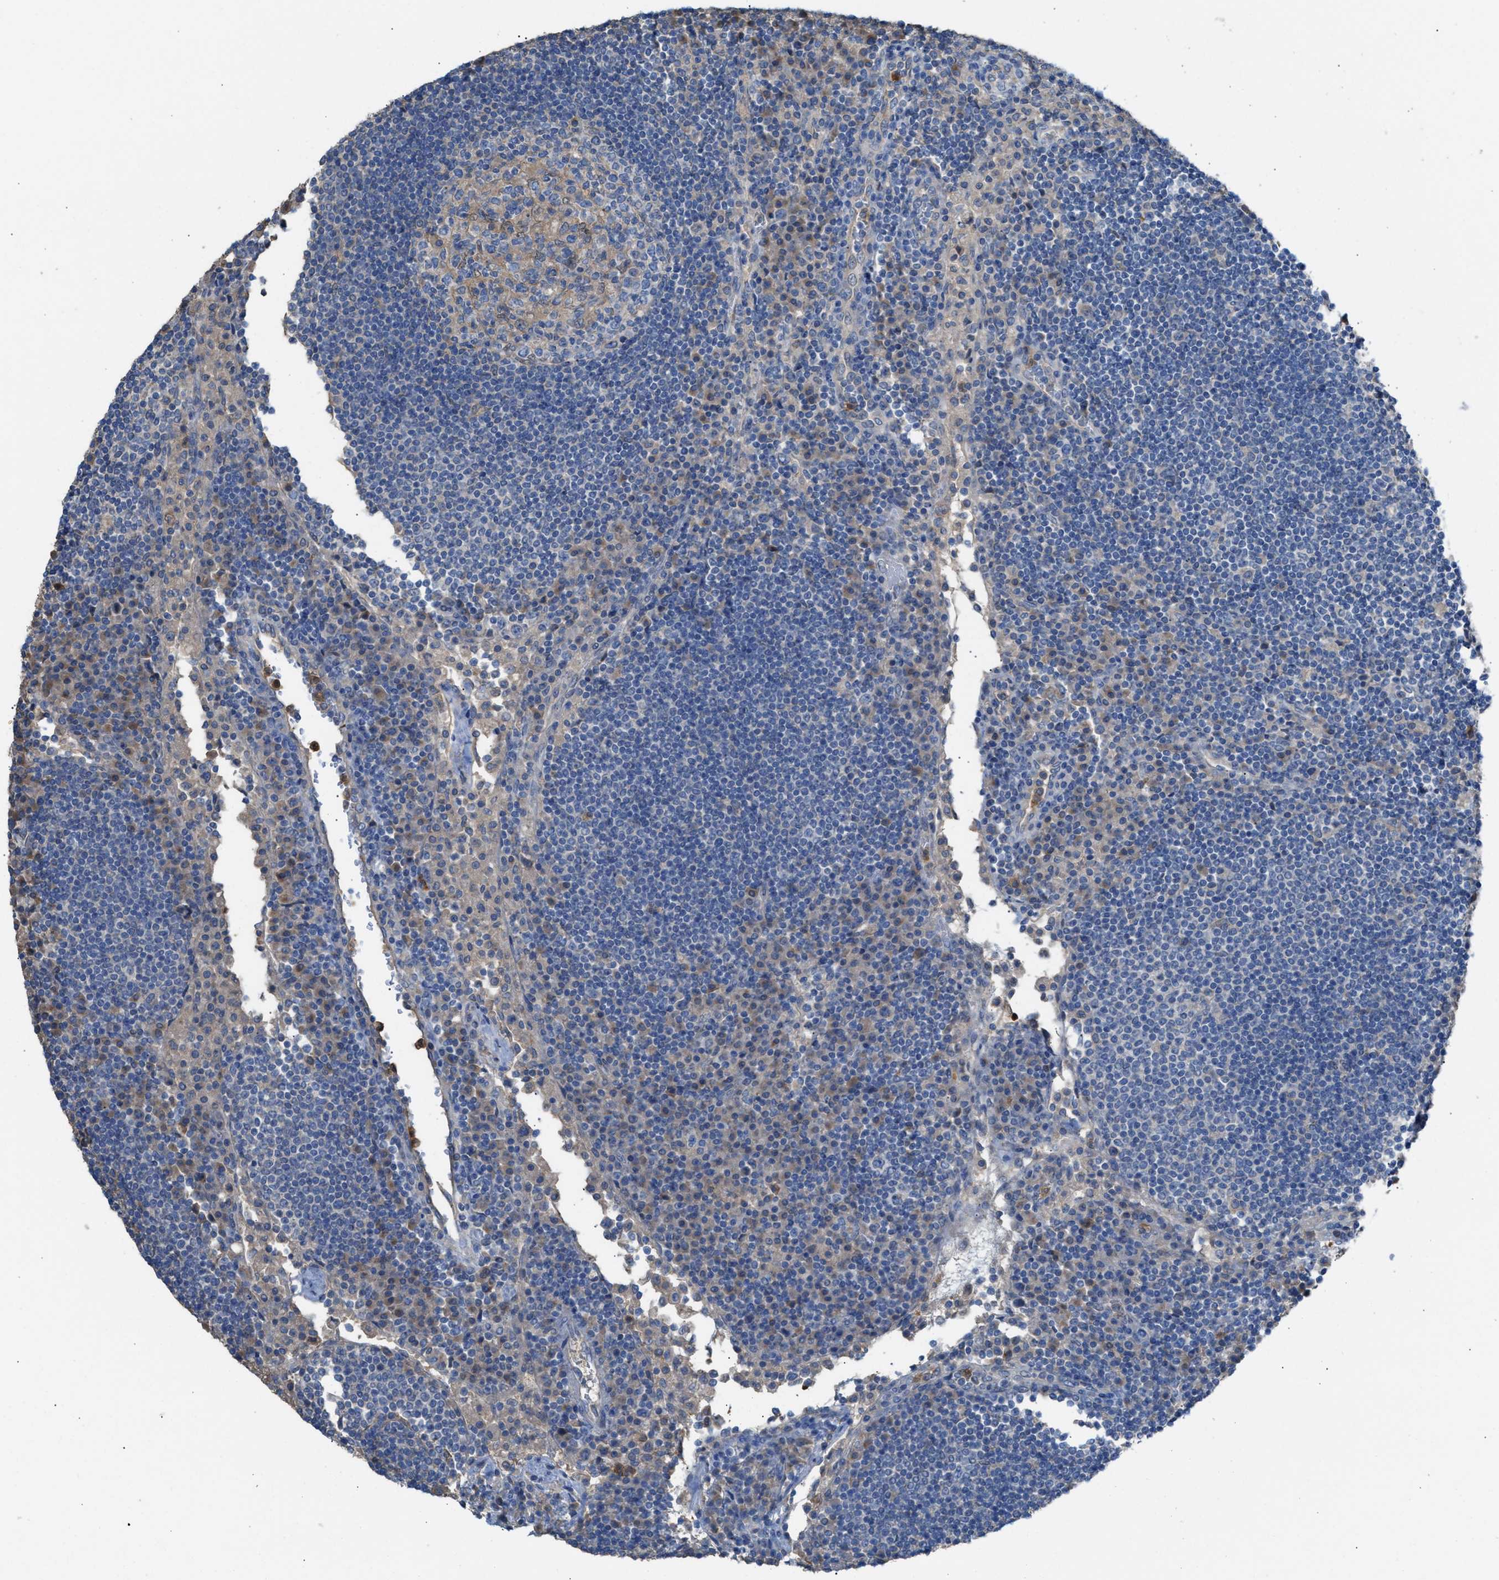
{"staining": {"intensity": "weak", "quantity": "<25%", "location": "cytoplasmic/membranous"}, "tissue": "lymph node", "cell_type": "Germinal center cells", "image_type": "normal", "snomed": [{"axis": "morphology", "description": "Normal tissue, NOS"}, {"axis": "topography", "description": "Lymph node"}], "caption": "This micrograph is of benign lymph node stained with immunohistochemistry to label a protein in brown with the nuclei are counter-stained blue. There is no staining in germinal center cells. (DAB immunohistochemistry, high magnification).", "gene": "NQO2", "patient": {"sex": "female", "age": 53}}